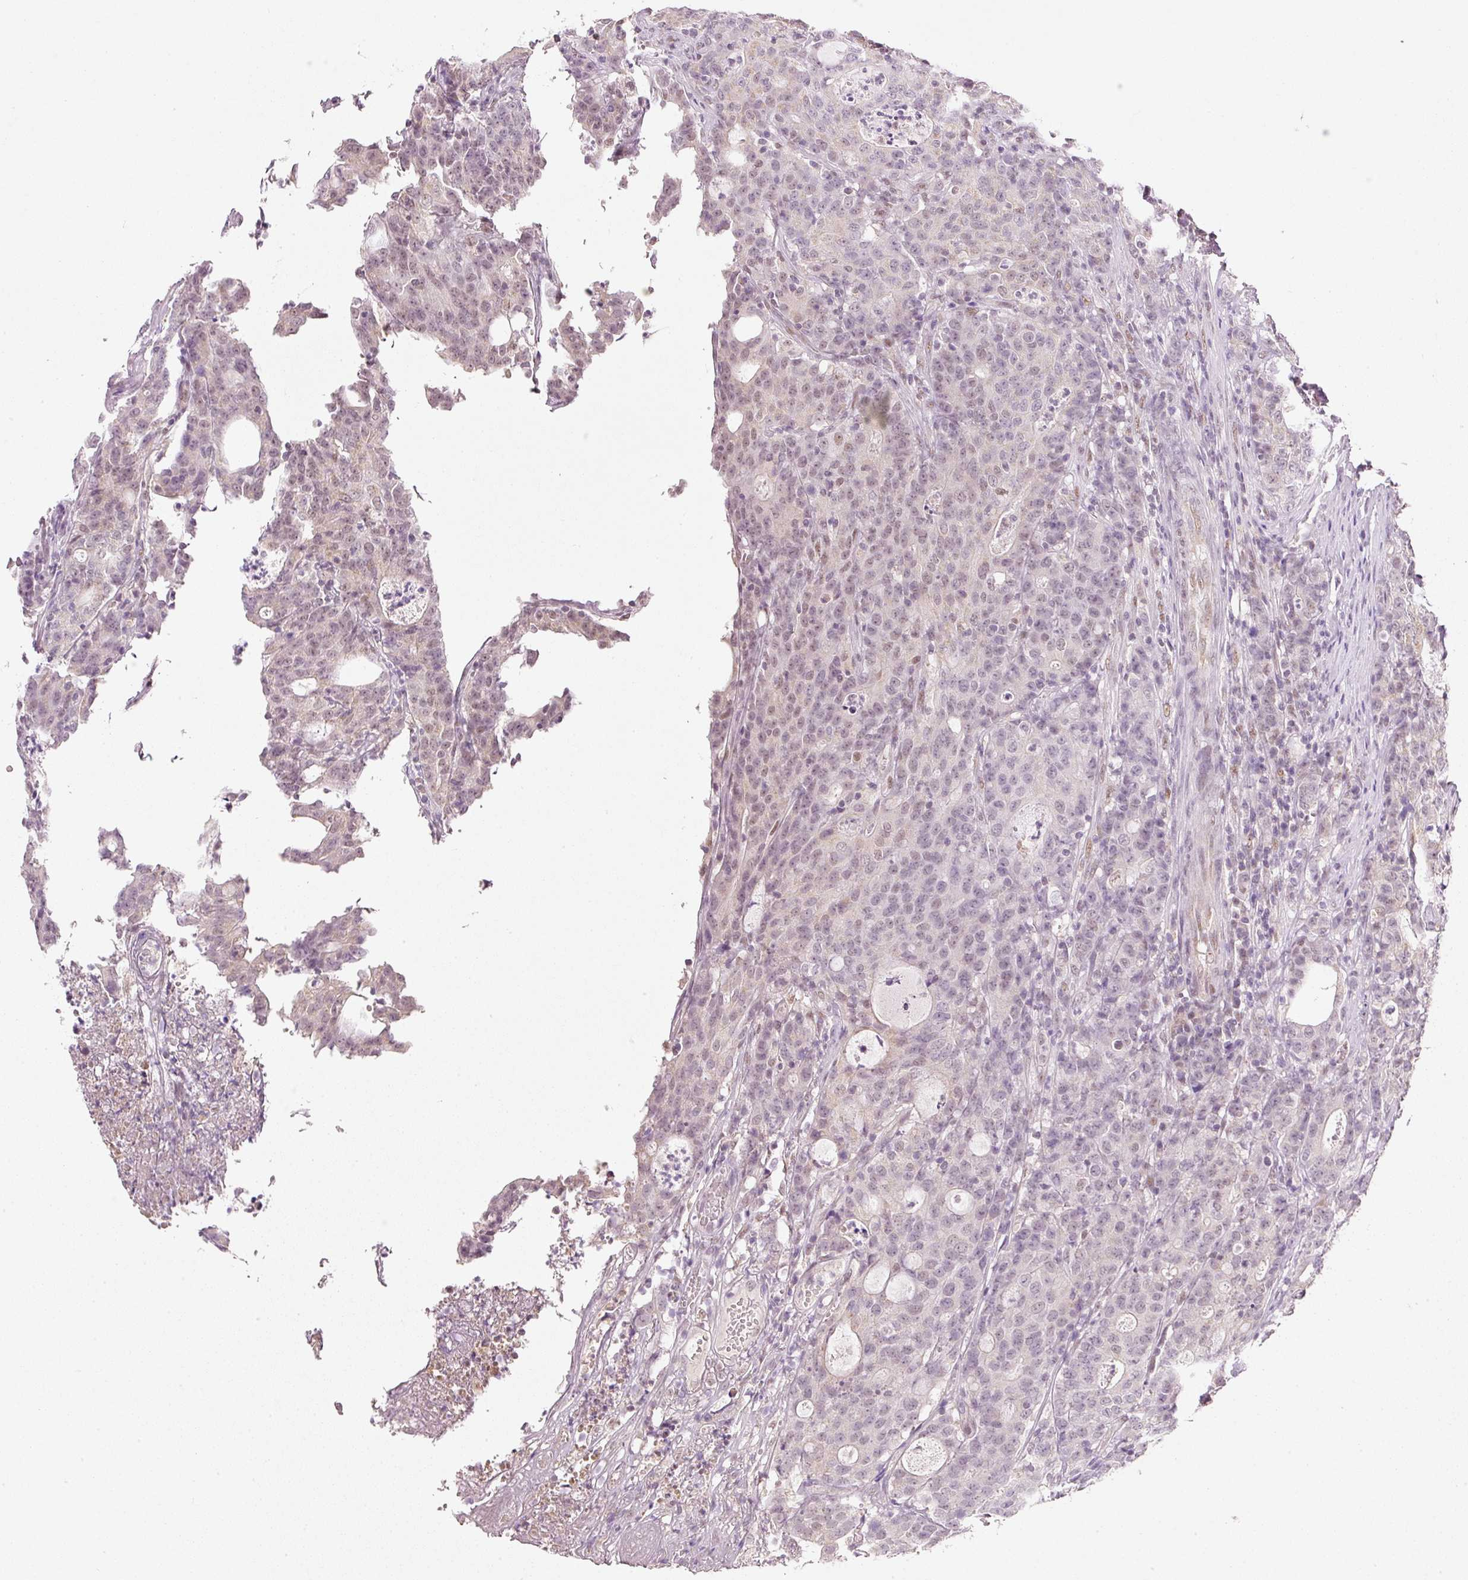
{"staining": {"intensity": "weak", "quantity": "<25%", "location": "nuclear"}, "tissue": "colorectal cancer", "cell_type": "Tumor cells", "image_type": "cancer", "snomed": [{"axis": "morphology", "description": "Adenocarcinoma, NOS"}, {"axis": "topography", "description": "Colon"}], "caption": "Micrograph shows no significant protein positivity in tumor cells of colorectal cancer (adenocarcinoma).", "gene": "FSTL3", "patient": {"sex": "male", "age": 83}}